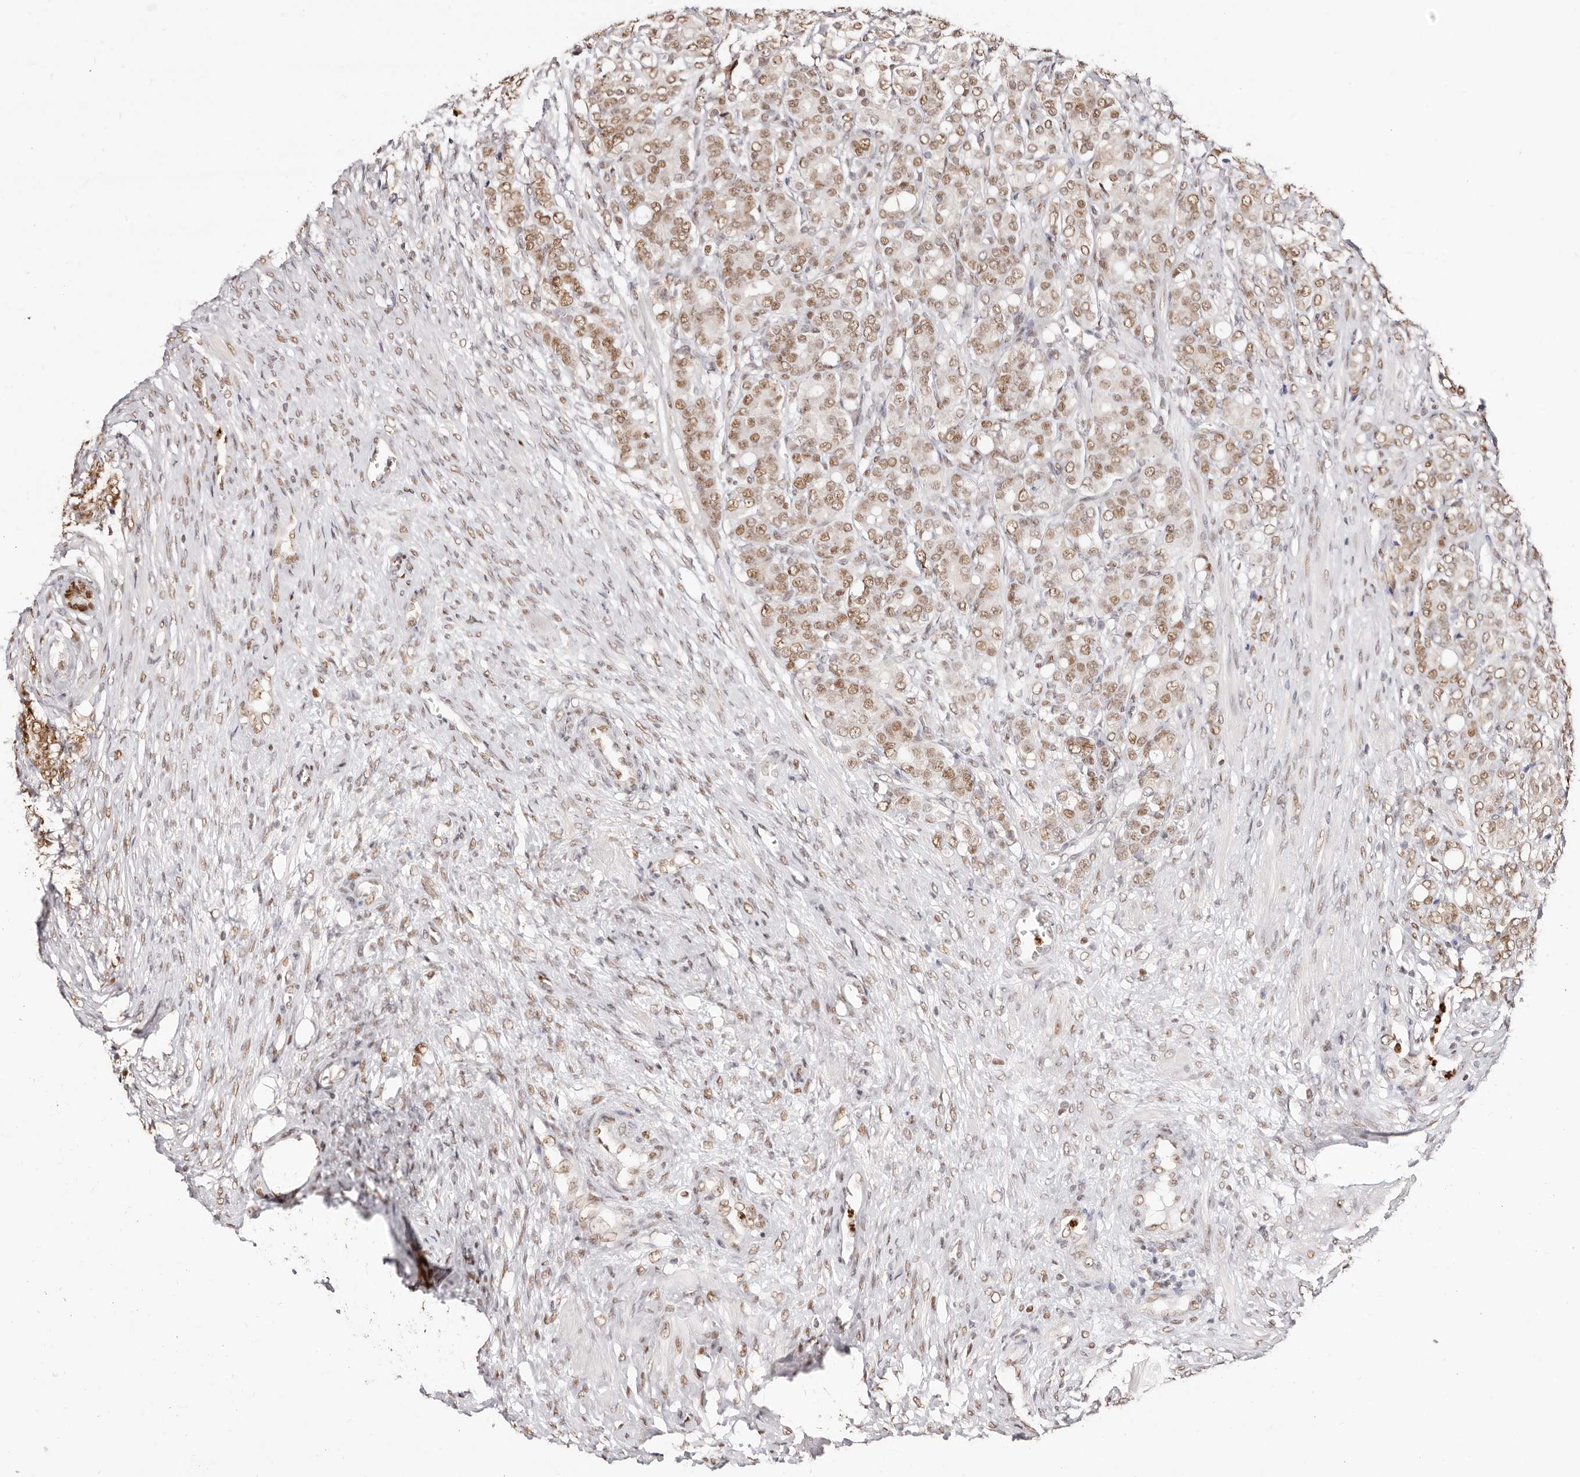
{"staining": {"intensity": "moderate", "quantity": ">75%", "location": "nuclear"}, "tissue": "prostate cancer", "cell_type": "Tumor cells", "image_type": "cancer", "snomed": [{"axis": "morphology", "description": "Adenocarcinoma, High grade"}, {"axis": "topography", "description": "Prostate"}], "caption": "IHC (DAB (3,3'-diaminobenzidine)) staining of human prostate adenocarcinoma (high-grade) demonstrates moderate nuclear protein positivity in approximately >75% of tumor cells.", "gene": "TKT", "patient": {"sex": "male", "age": 62}}